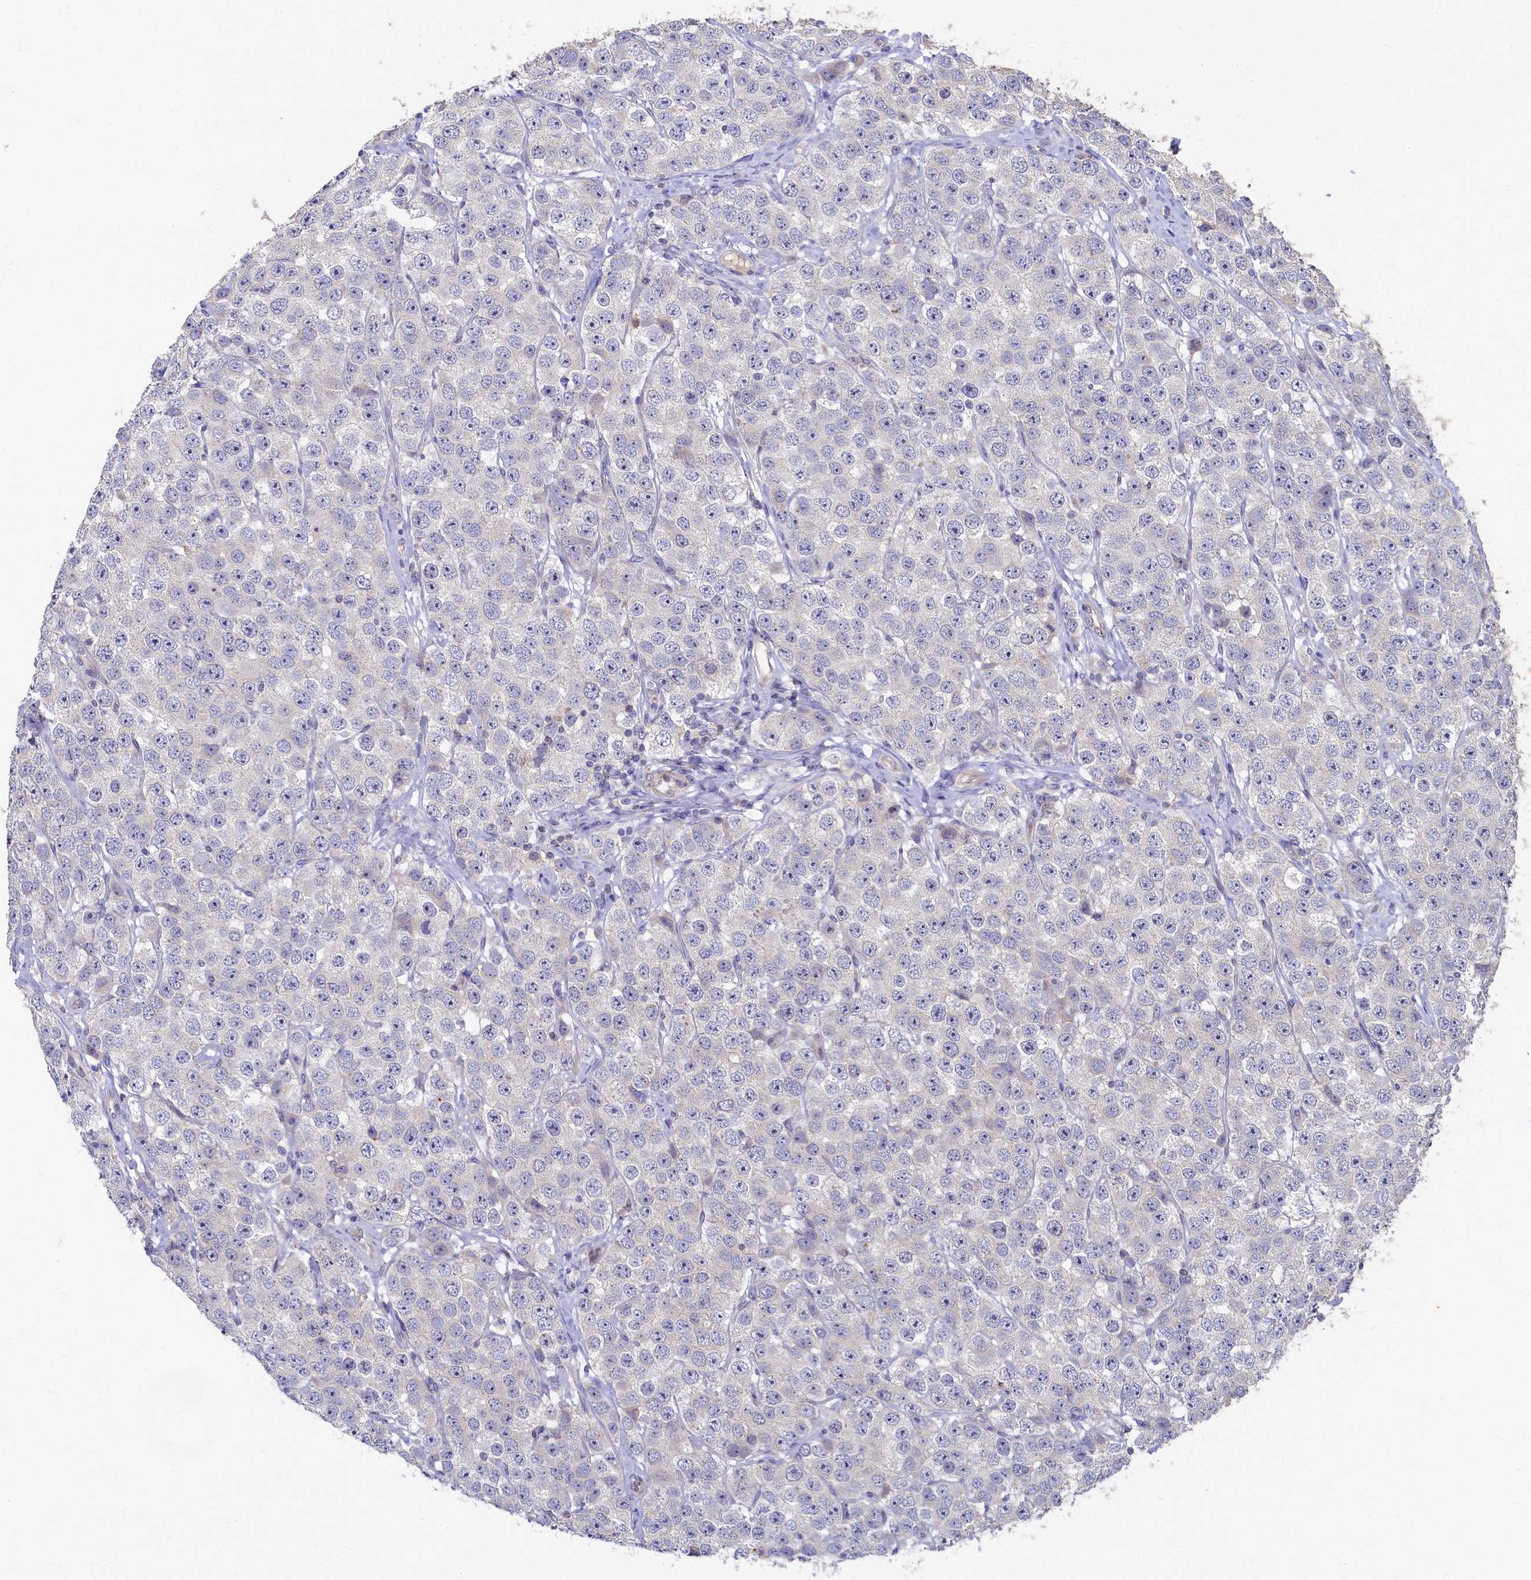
{"staining": {"intensity": "negative", "quantity": "none", "location": "none"}, "tissue": "testis cancer", "cell_type": "Tumor cells", "image_type": "cancer", "snomed": [{"axis": "morphology", "description": "Seminoma, NOS"}, {"axis": "topography", "description": "Testis"}], "caption": "Testis cancer (seminoma) was stained to show a protein in brown. There is no significant positivity in tumor cells.", "gene": "CEP20", "patient": {"sex": "male", "age": 28}}